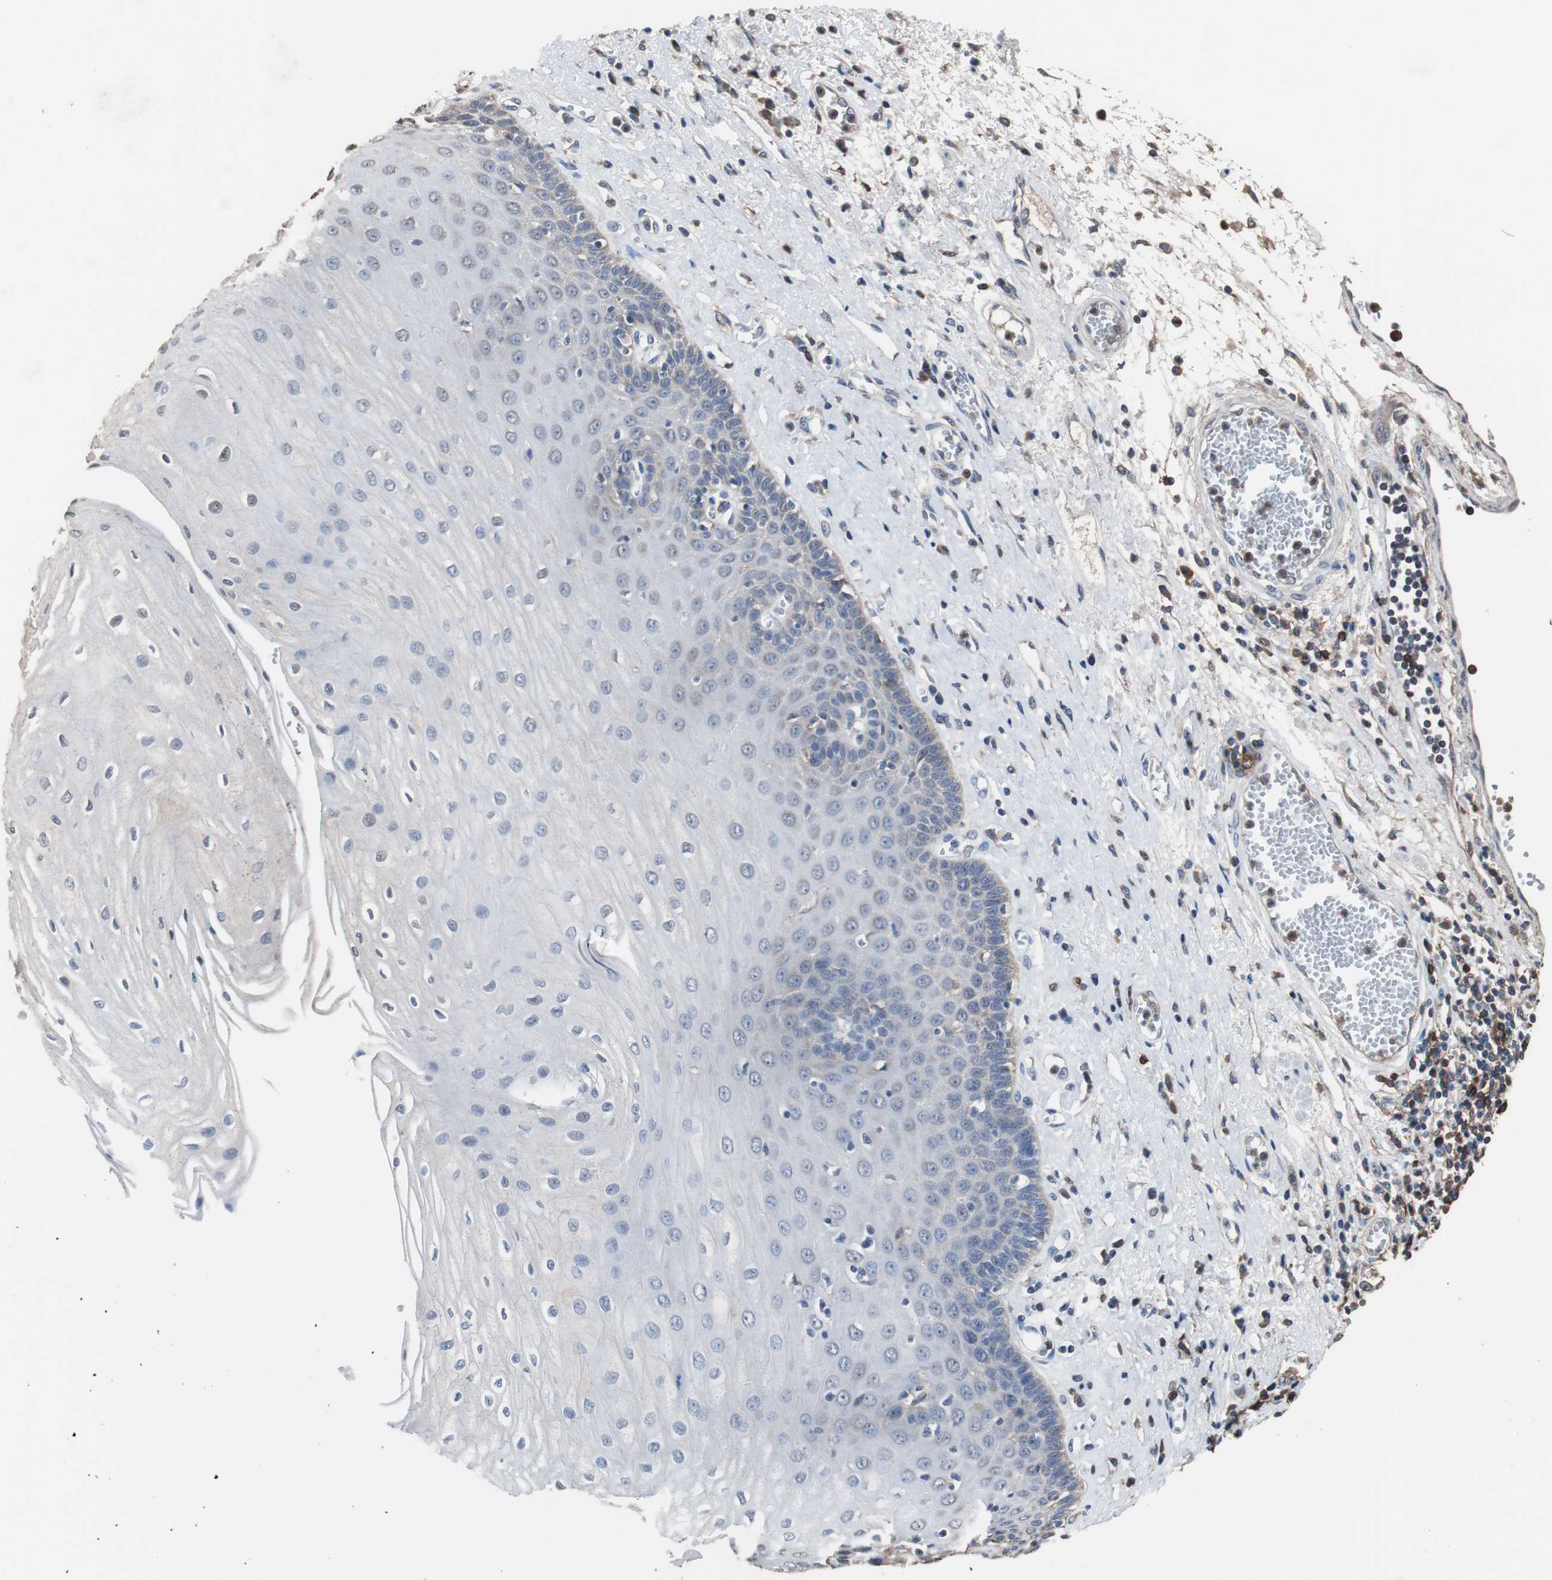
{"staining": {"intensity": "negative", "quantity": "none", "location": "none"}, "tissue": "esophagus", "cell_type": "Squamous epithelial cells", "image_type": "normal", "snomed": [{"axis": "morphology", "description": "Normal tissue, NOS"}, {"axis": "morphology", "description": "Squamous cell carcinoma, NOS"}, {"axis": "topography", "description": "Esophagus"}], "caption": "A histopathology image of human esophagus is negative for staining in squamous epithelial cells. (Stains: DAB immunohistochemistry with hematoxylin counter stain, Microscopy: brightfield microscopy at high magnification).", "gene": "SCIMP", "patient": {"sex": "male", "age": 65}}